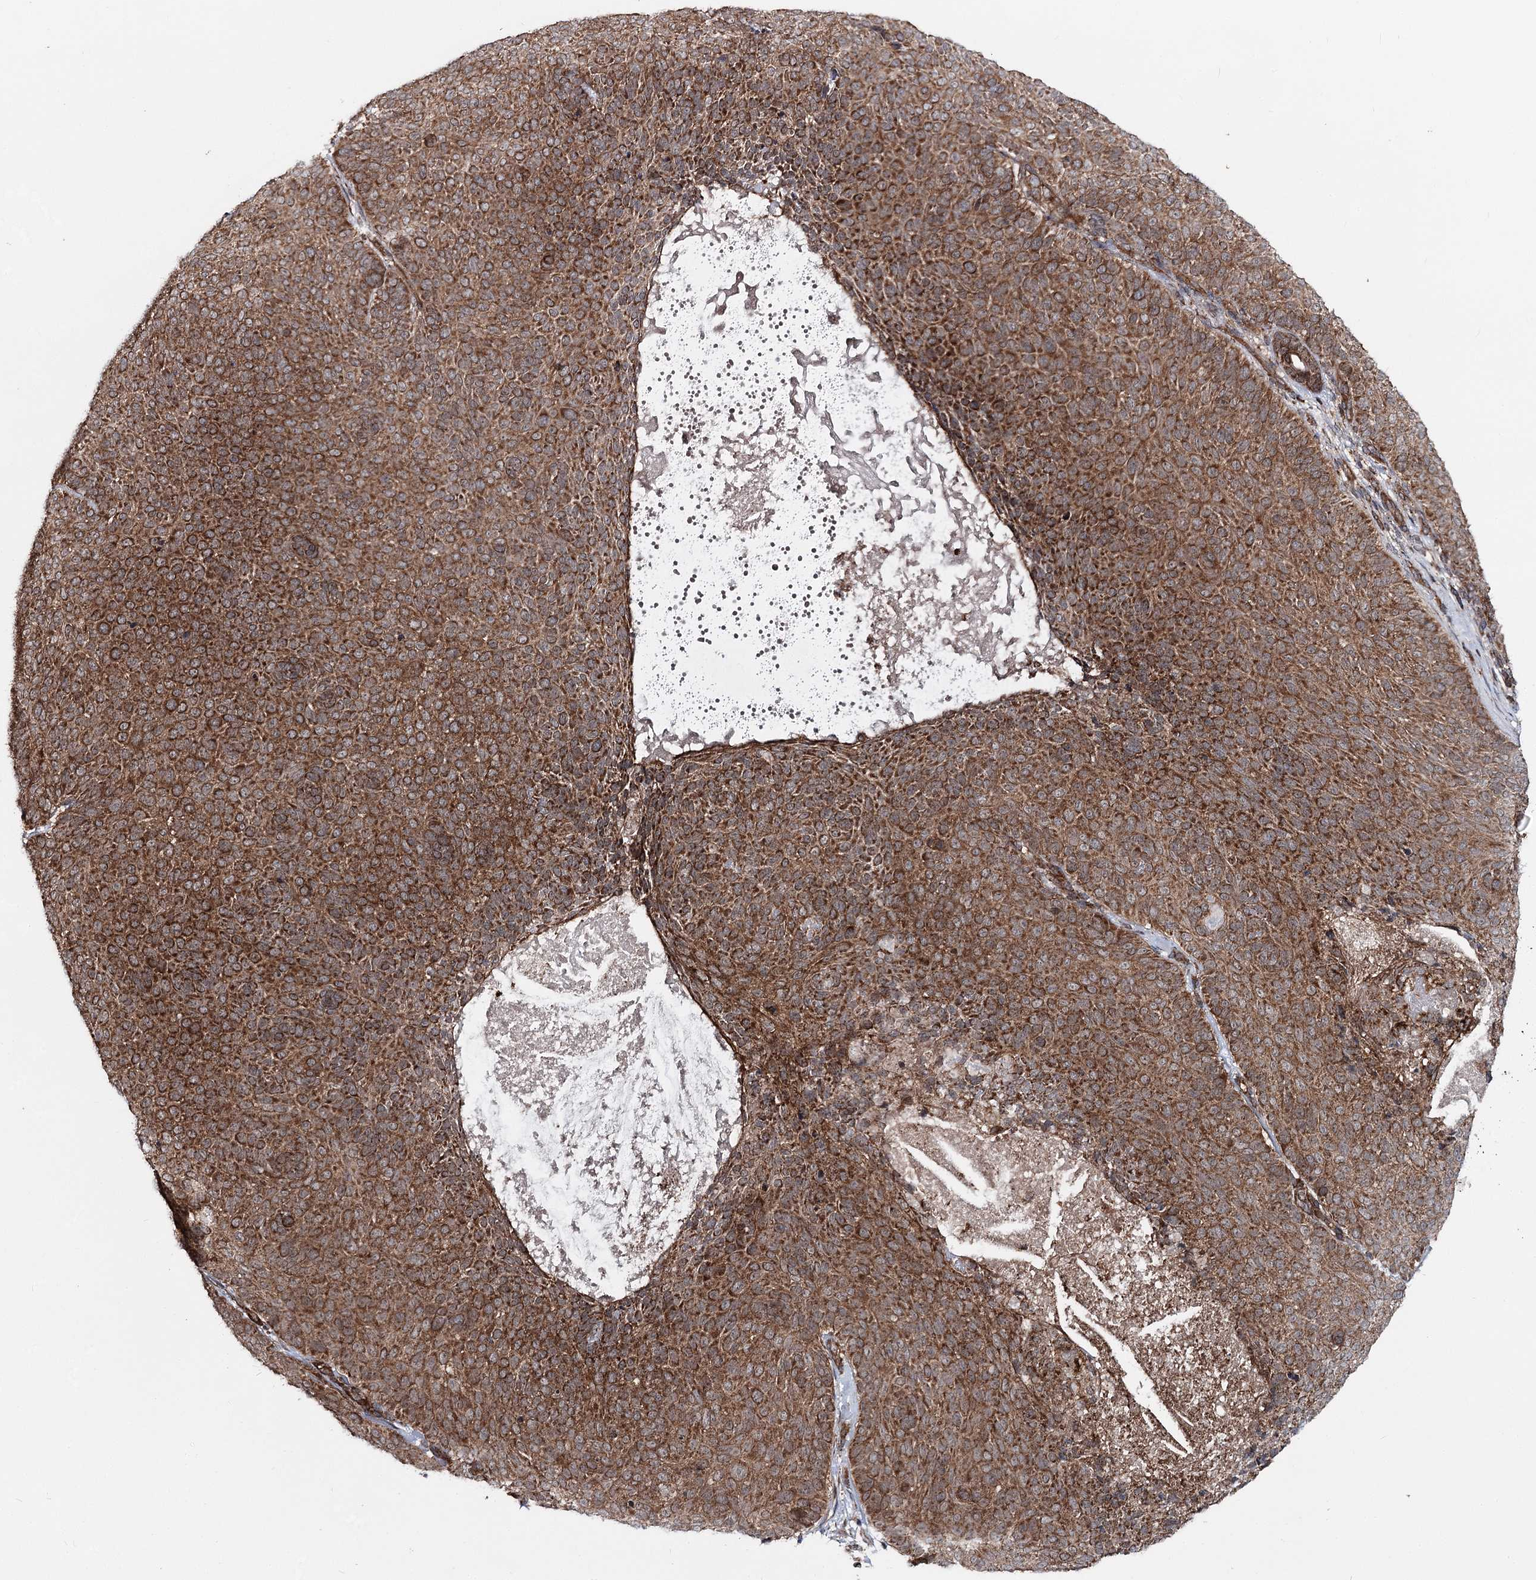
{"staining": {"intensity": "strong", "quantity": ">75%", "location": "cytoplasmic/membranous"}, "tissue": "skin cancer", "cell_type": "Tumor cells", "image_type": "cancer", "snomed": [{"axis": "morphology", "description": "Basal cell carcinoma"}, {"axis": "topography", "description": "Skin"}], "caption": "Immunohistochemistry micrograph of neoplastic tissue: skin basal cell carcinoma stained using immunohistochemistry (IHC) demonstrates high levels of strong protein expression localized specifically in the cytoplasmic/membranous of tumor cells, appearing as a cytoplasmic/membranous brown color.", "gene": "FGFR1OP2", "patient": {"sex": "male", "age": 85}}